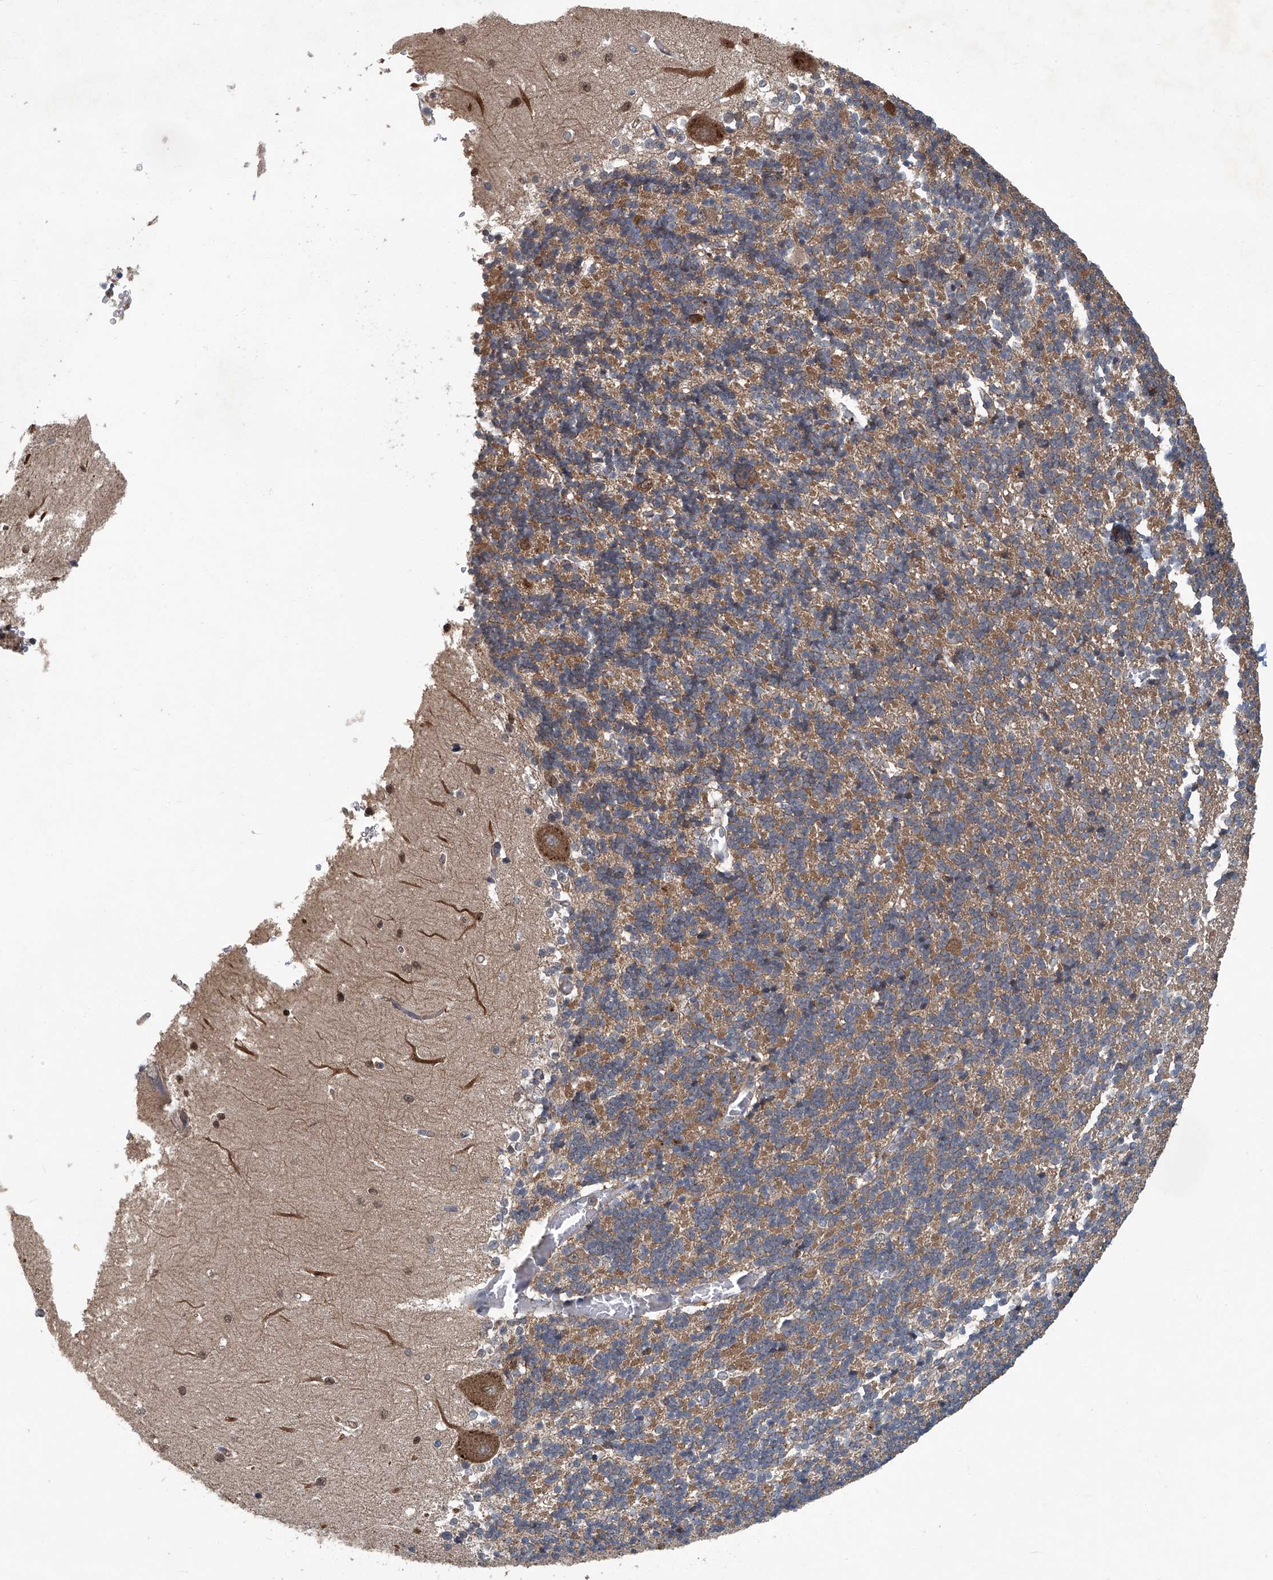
{"staining": {"intensity": "weak", "quantity": "25%-75%", "location": "cytoplasmic/membranous"}, "tissue": "cerebellum", "cell_type": "Cells in granular layer", "image_type": "normal", "snomed": [{"axis": "morphology", "description": "Normal tissue, NOS"}, {"axis": "topography", "description": "Cerebellum"}], "caption": "Protein expression analysis of benign cerebellum exhibits weak cytoplasmic/membranous expression in about 25%-75% of cells in granular layer. (Brightfield microscopy of DAB IHC at high magnification).", "gene": "ANKRD34A", "patient": {"sex": "male", "age": 37}}